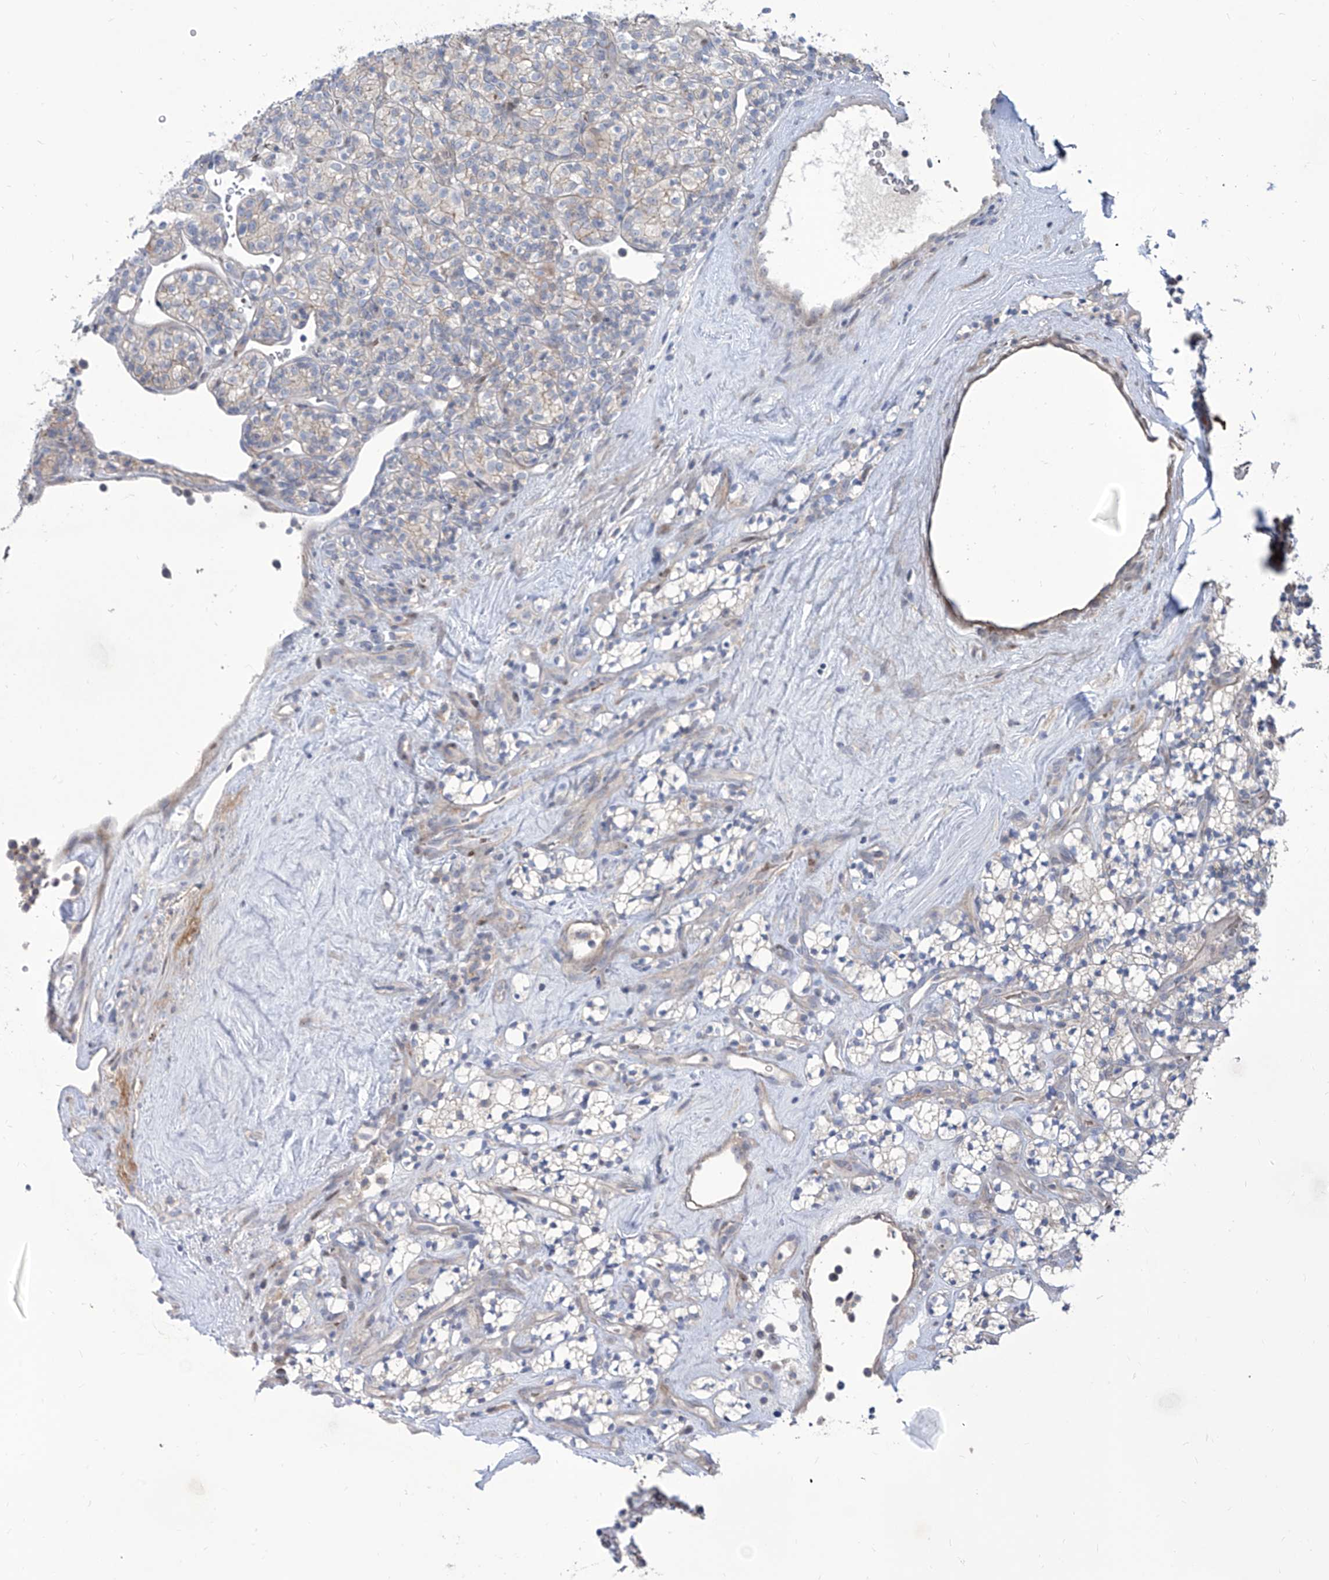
{"staining": {"intensity": "negative", "quantity": "none", "location": "none"}, "tissue": "renal cancer", "cell_type": "Tumor cells", "image_type": "cancer", "snomed": [{"axis": "morphology", "description": "Adenocarcinoma, NOS"}, {"axis": "topography", "description": "Kidney"}], "caption": "This is an immunohistochemistry photomicrograph of adenocarcinoma (renal). There is no positivity in tumor cells.", "gene": "LRRC1", "patient": {"sex": "male", "age": 77}}